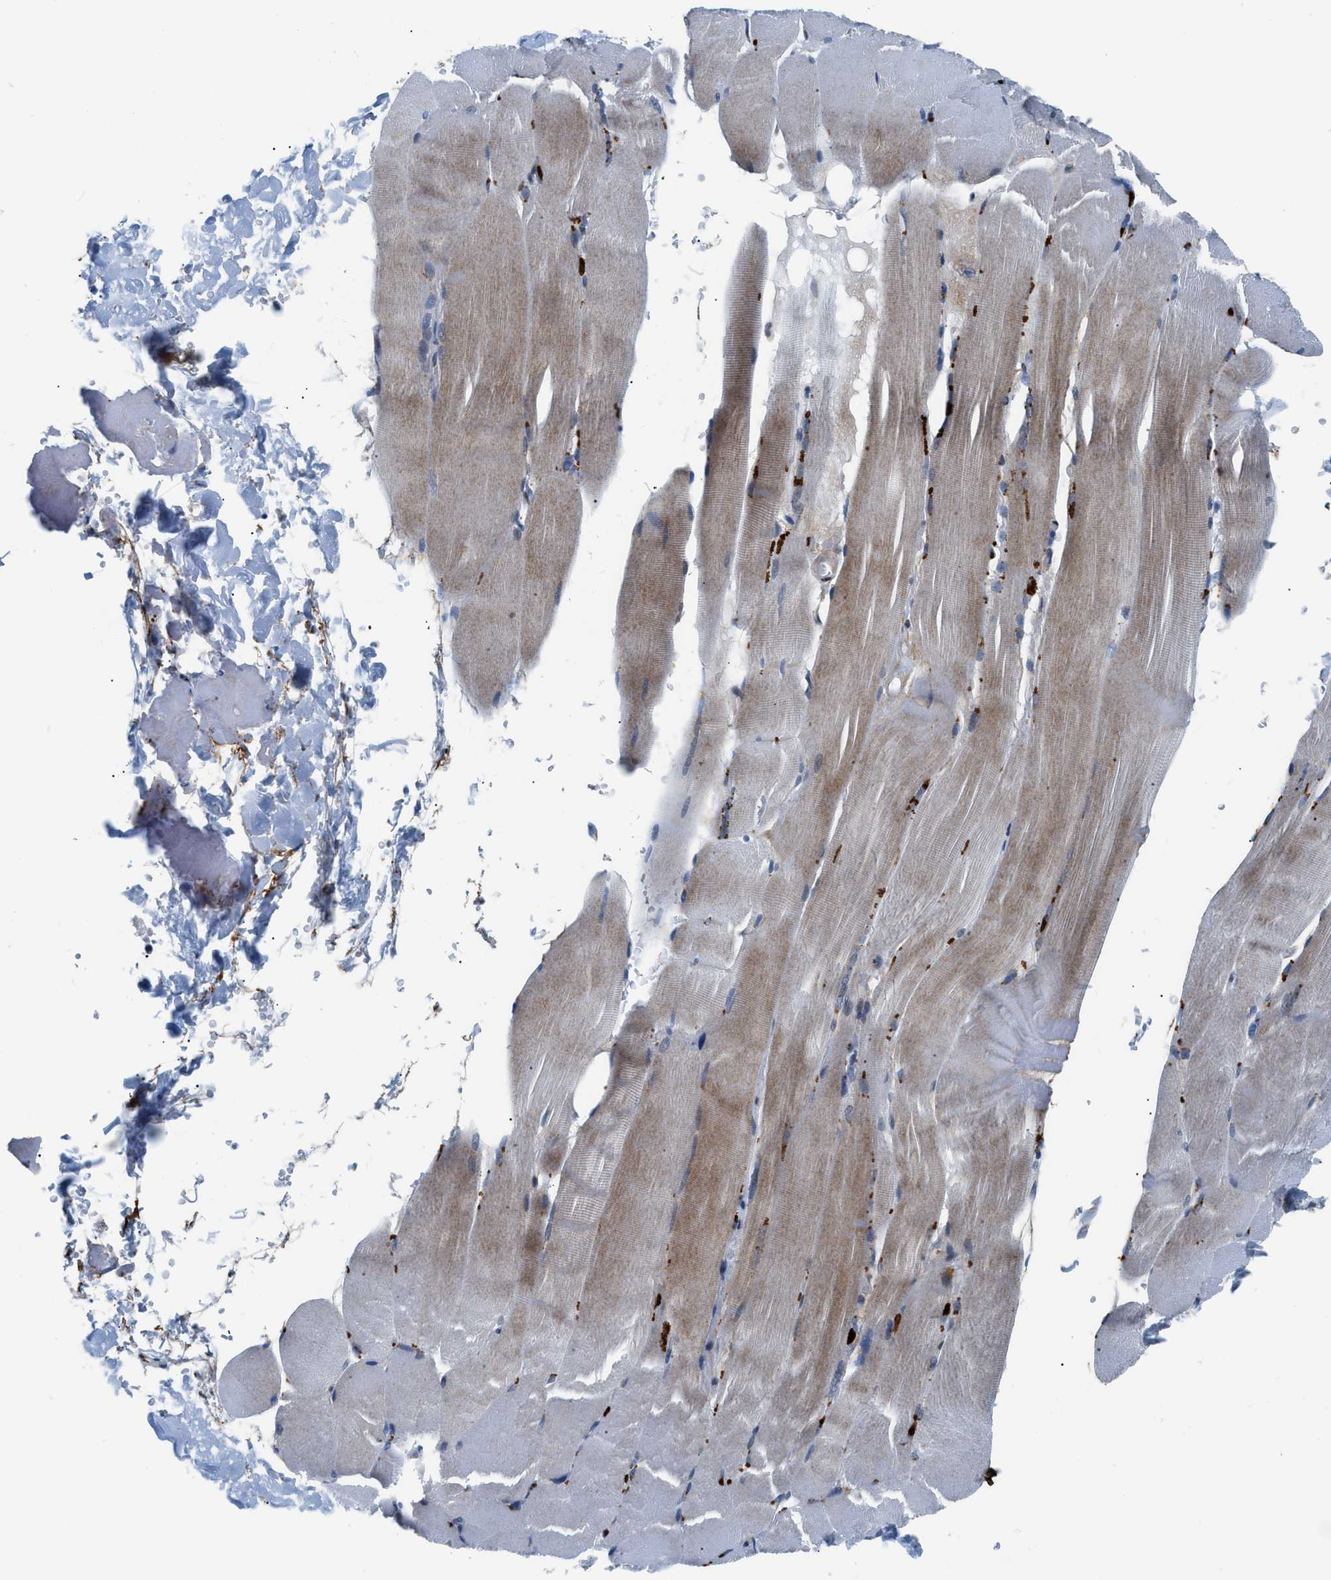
{"staining": {"intensity": "weak", "quantity": "25%-75%", "location": "cytoplasmic/membranous"}, "tissue": "skeletal muscle", "cell_type": "Myocytes", "image_type": "normal", "snomed": [{"axis": "morphology", "description": "Normal tissue, NOS"}, {"axis": "topography", "description": "Skin"}, {"axis": "topography", "description": "Skeletal muscle"}], "caption": "Immunohistochemistry of normal human skeletal muscle exhibits low levels of weak cytoplasmic/membranous expression in about 25%-75% of myocytes.", "gene": "LMO2", "patient": {"sex": "male", "age": 83}}